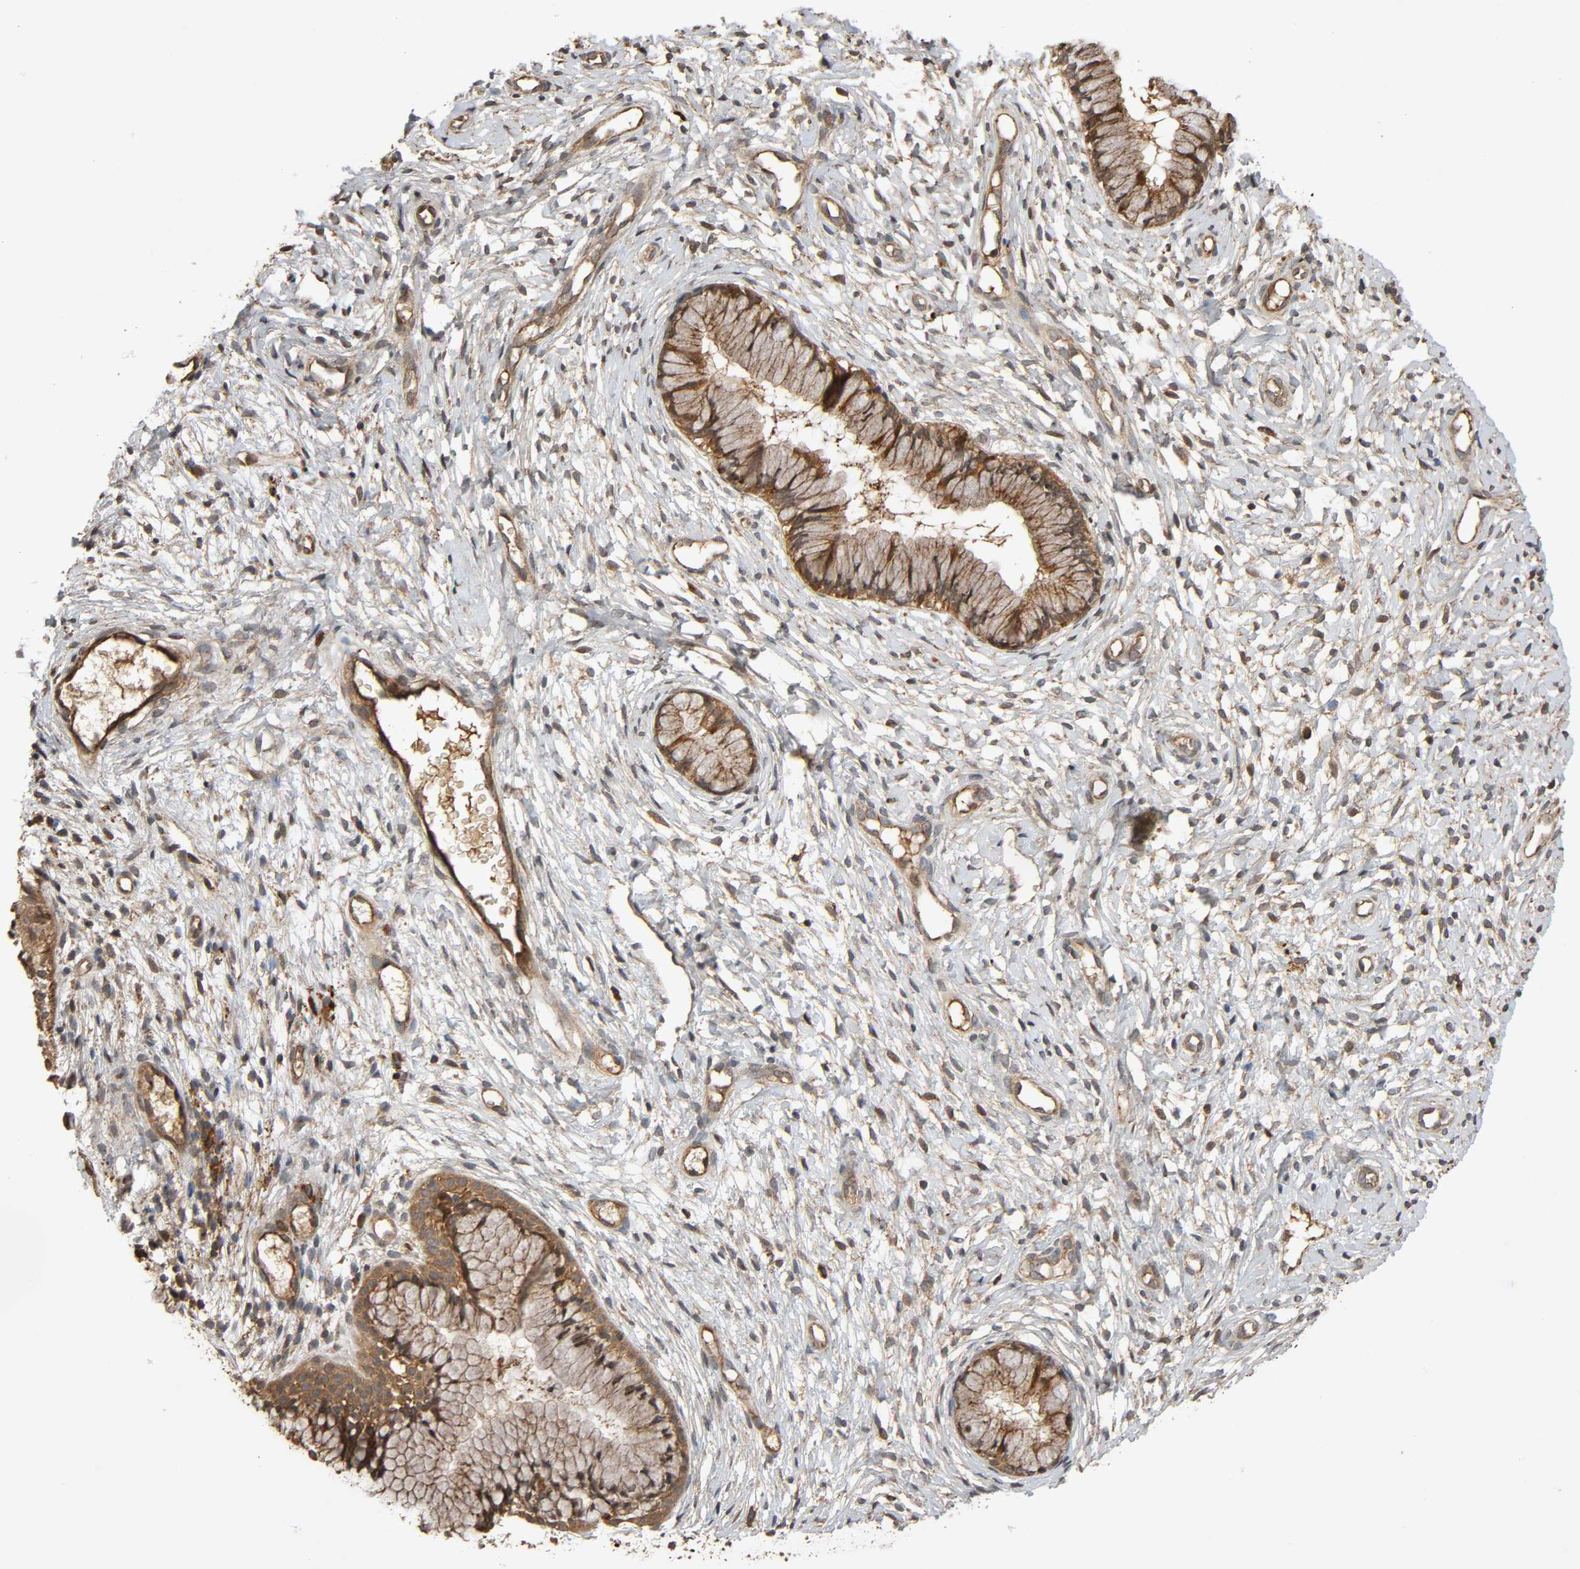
{"staining": {"intensity": "strong", "quantity": ">75%", "location": "cytoplasmic/membranous"}, "tissue": "cervix", "cell_type": "Glandular cells", "image_type": "normal", "snomed": [{"axis": "morphology", "description": "Normal tissue, NOS"}, {"axis": "topography", "description": "Cervix"}], "caption": "Strong cytoplasmic/membranous staining for a protein is seen in about >75% of glandular cells of normal cervix using immunohistochemistry.", "gene": "MAP3K8", "patient": {"sex": "female", "age": 46}}